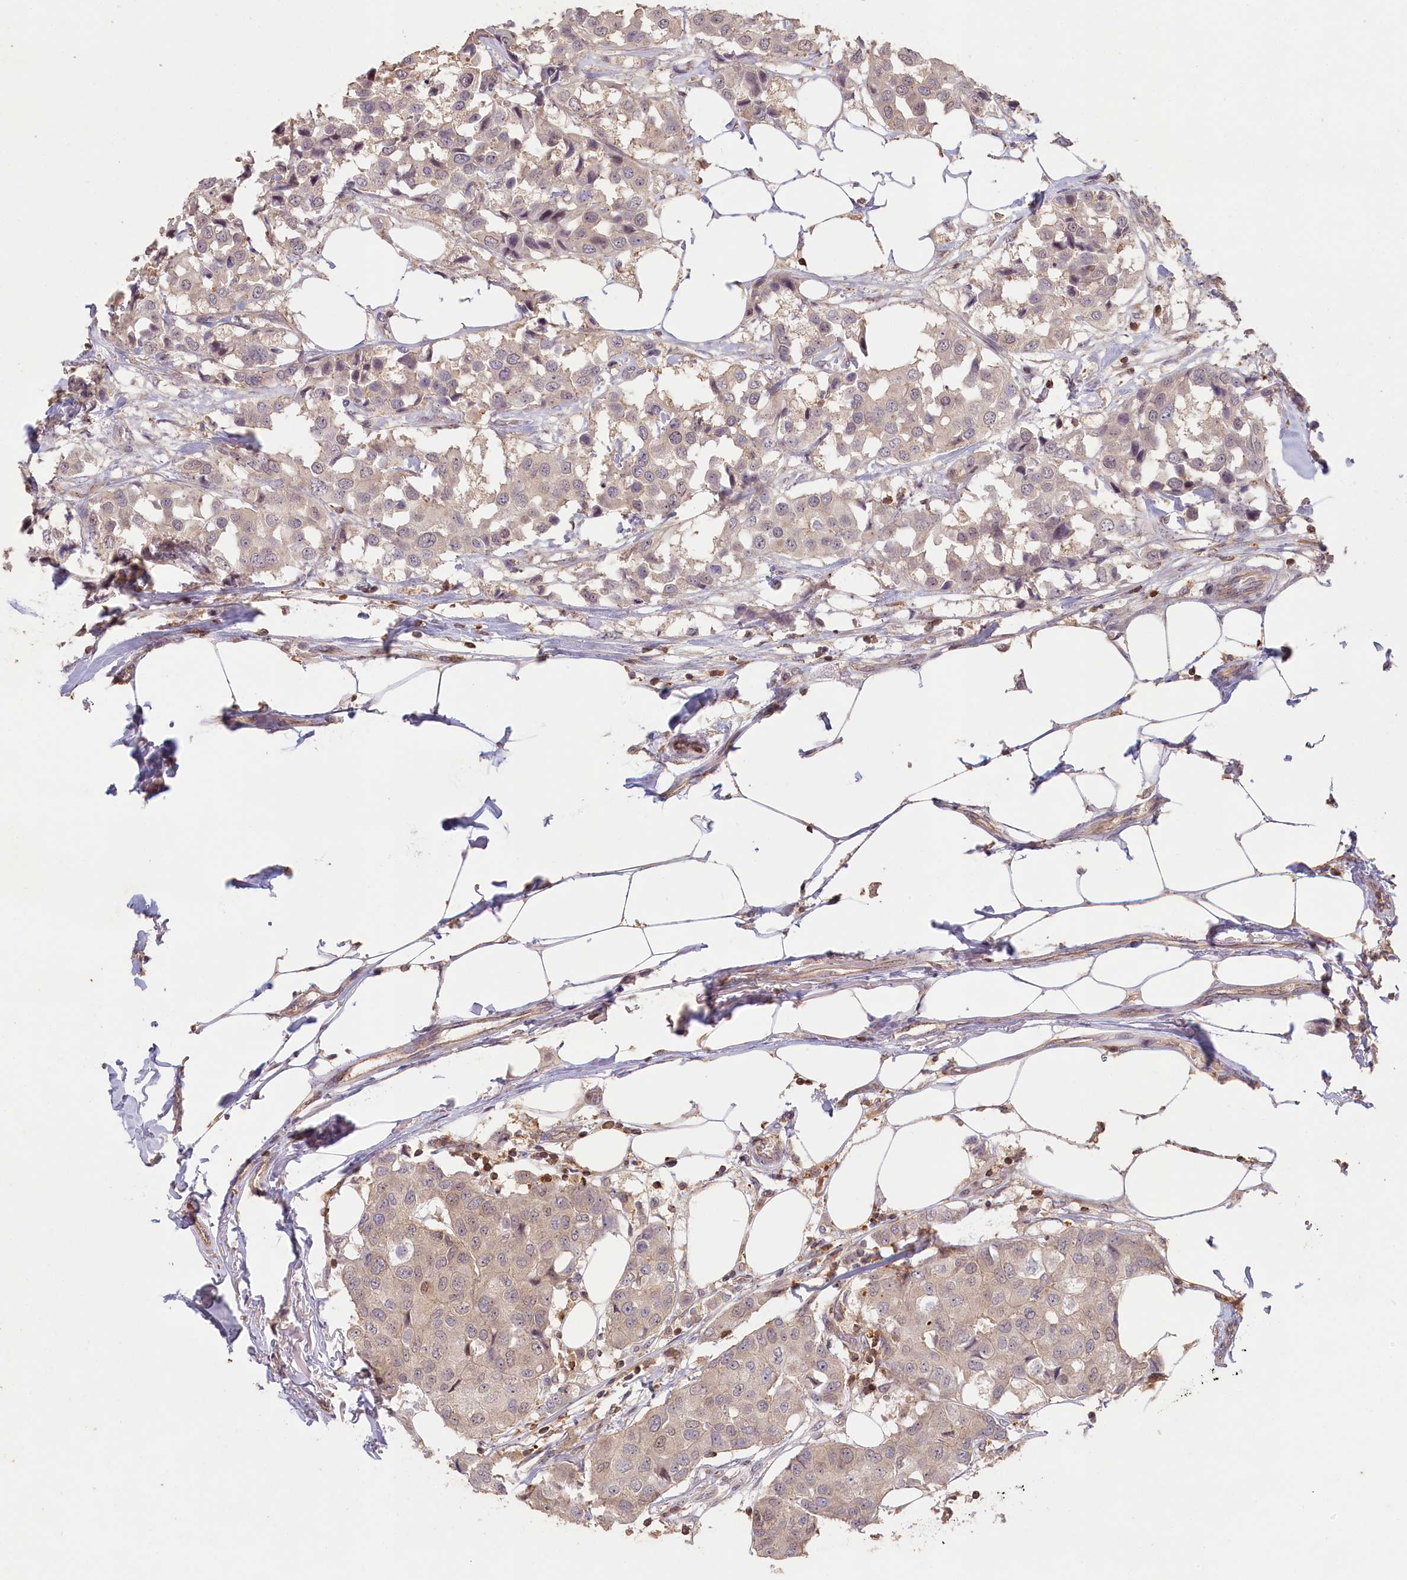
{"staining": {"intensity": "weak", "quantity": "<25%", "location": "cytoplasmic/membranous"}, "tissue": "breast cancer", "cell_type": "Tumor cells", "image_type": "cancer", "snomed": [{"axis": "morphology", "description": "Duct carcinoma"}, {"axis": "topography", "description": "Breast"}], "caption": "A high-resolution histopathology image shows immunohistochemistry (IHC) staining of breast intraductal carcinoma, which reveals no significant positivity in tumor cells.", "gene": "MADD", "patient": {"sex": "female", "age": 80}}